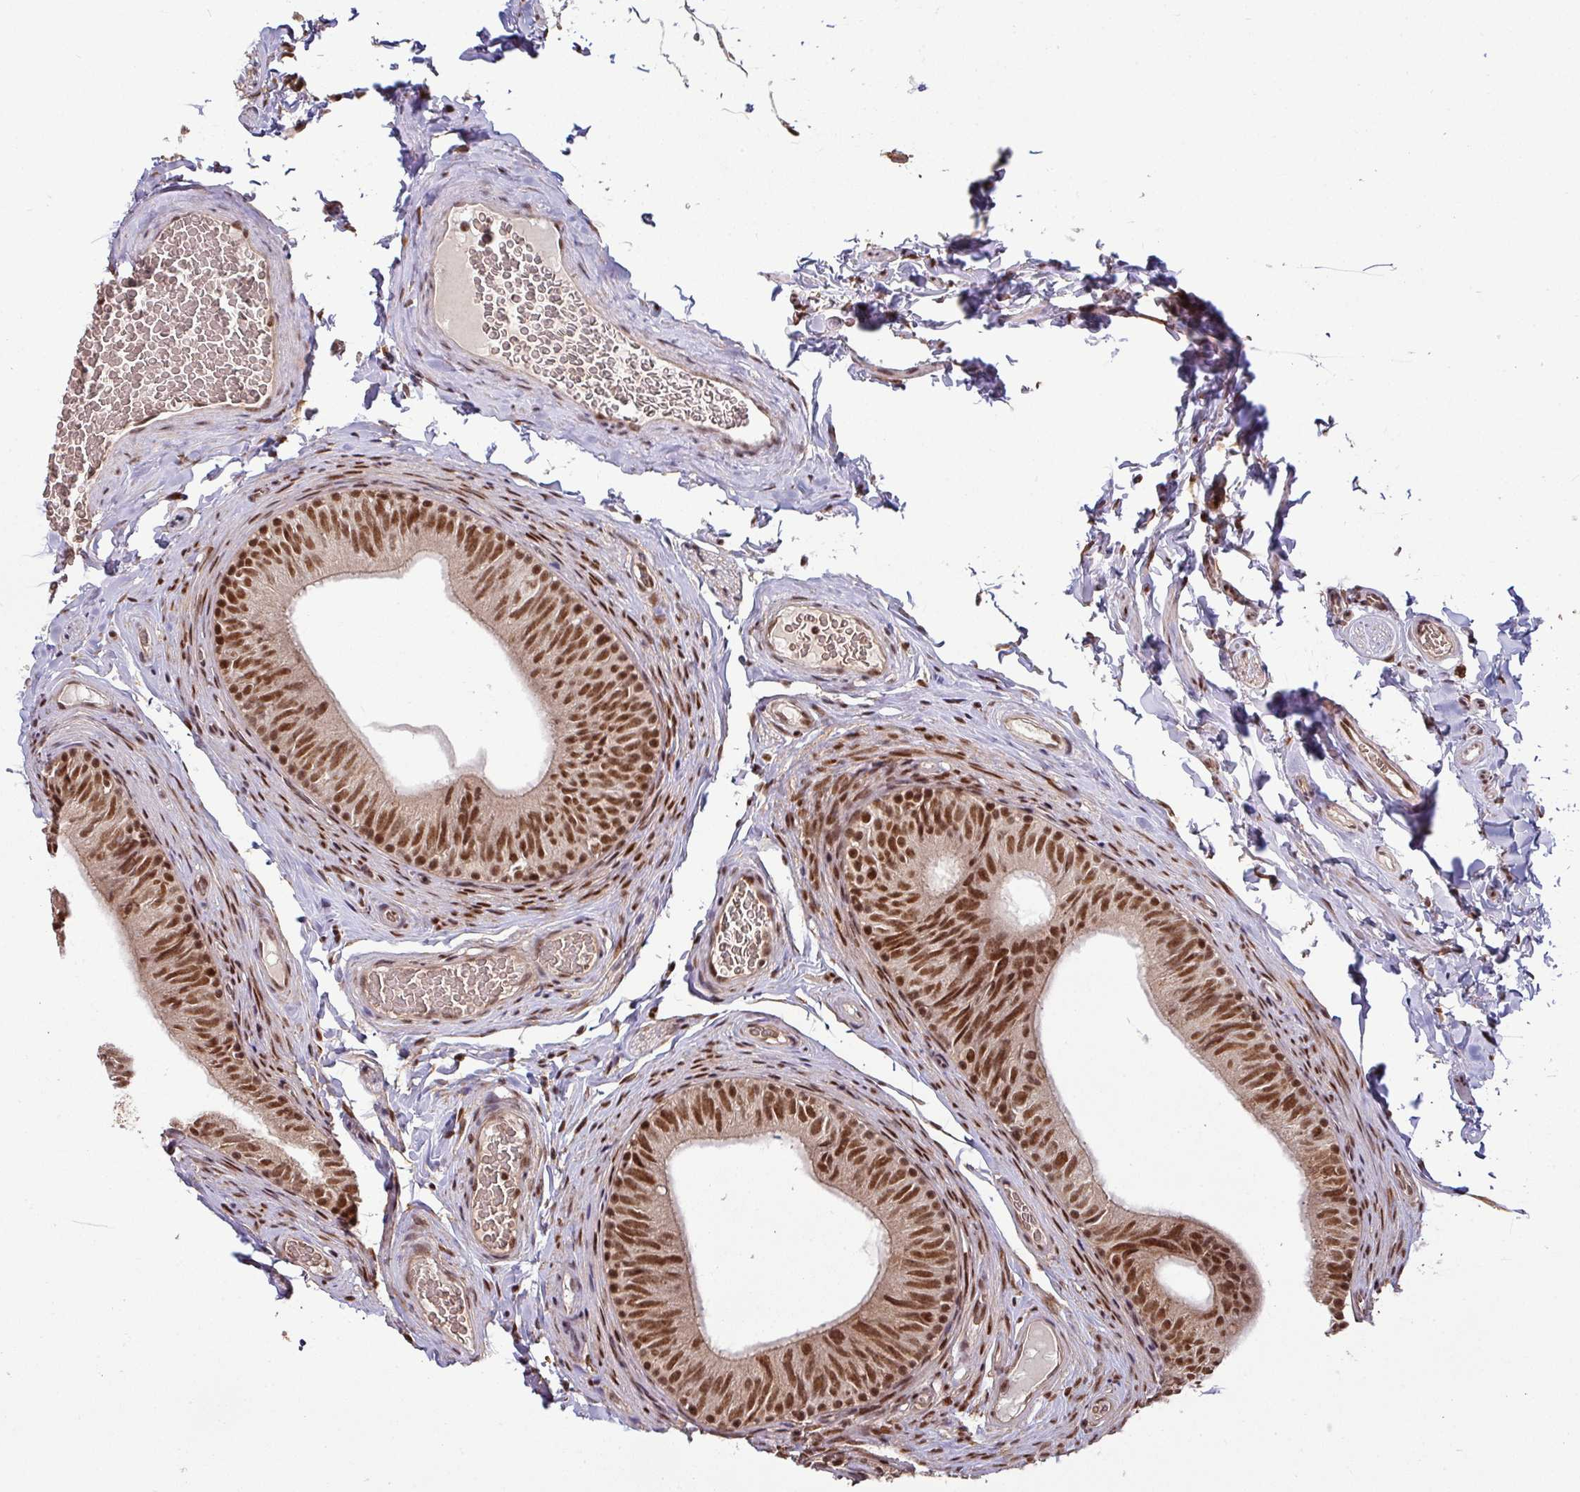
{"staining": {"intensity": "strong", "quantity": ">75%", "location": "nuclear"}, "tissue": "epididymis", "cell_type": "Glandular cells", "image_type": "normal", "snomed": [{"axis": "morphology", "description": "Normal tissue, NOS"}, {"axis": "topography", "description": "Epididymis"}], "caption": "Immunohistochemical staining of normal epididymis displays >75% levels of strong nuclear protein staining in about >75% of glandular cells.", "gene": "PHF23", "patient": {"sex": "male", "age": 34}}